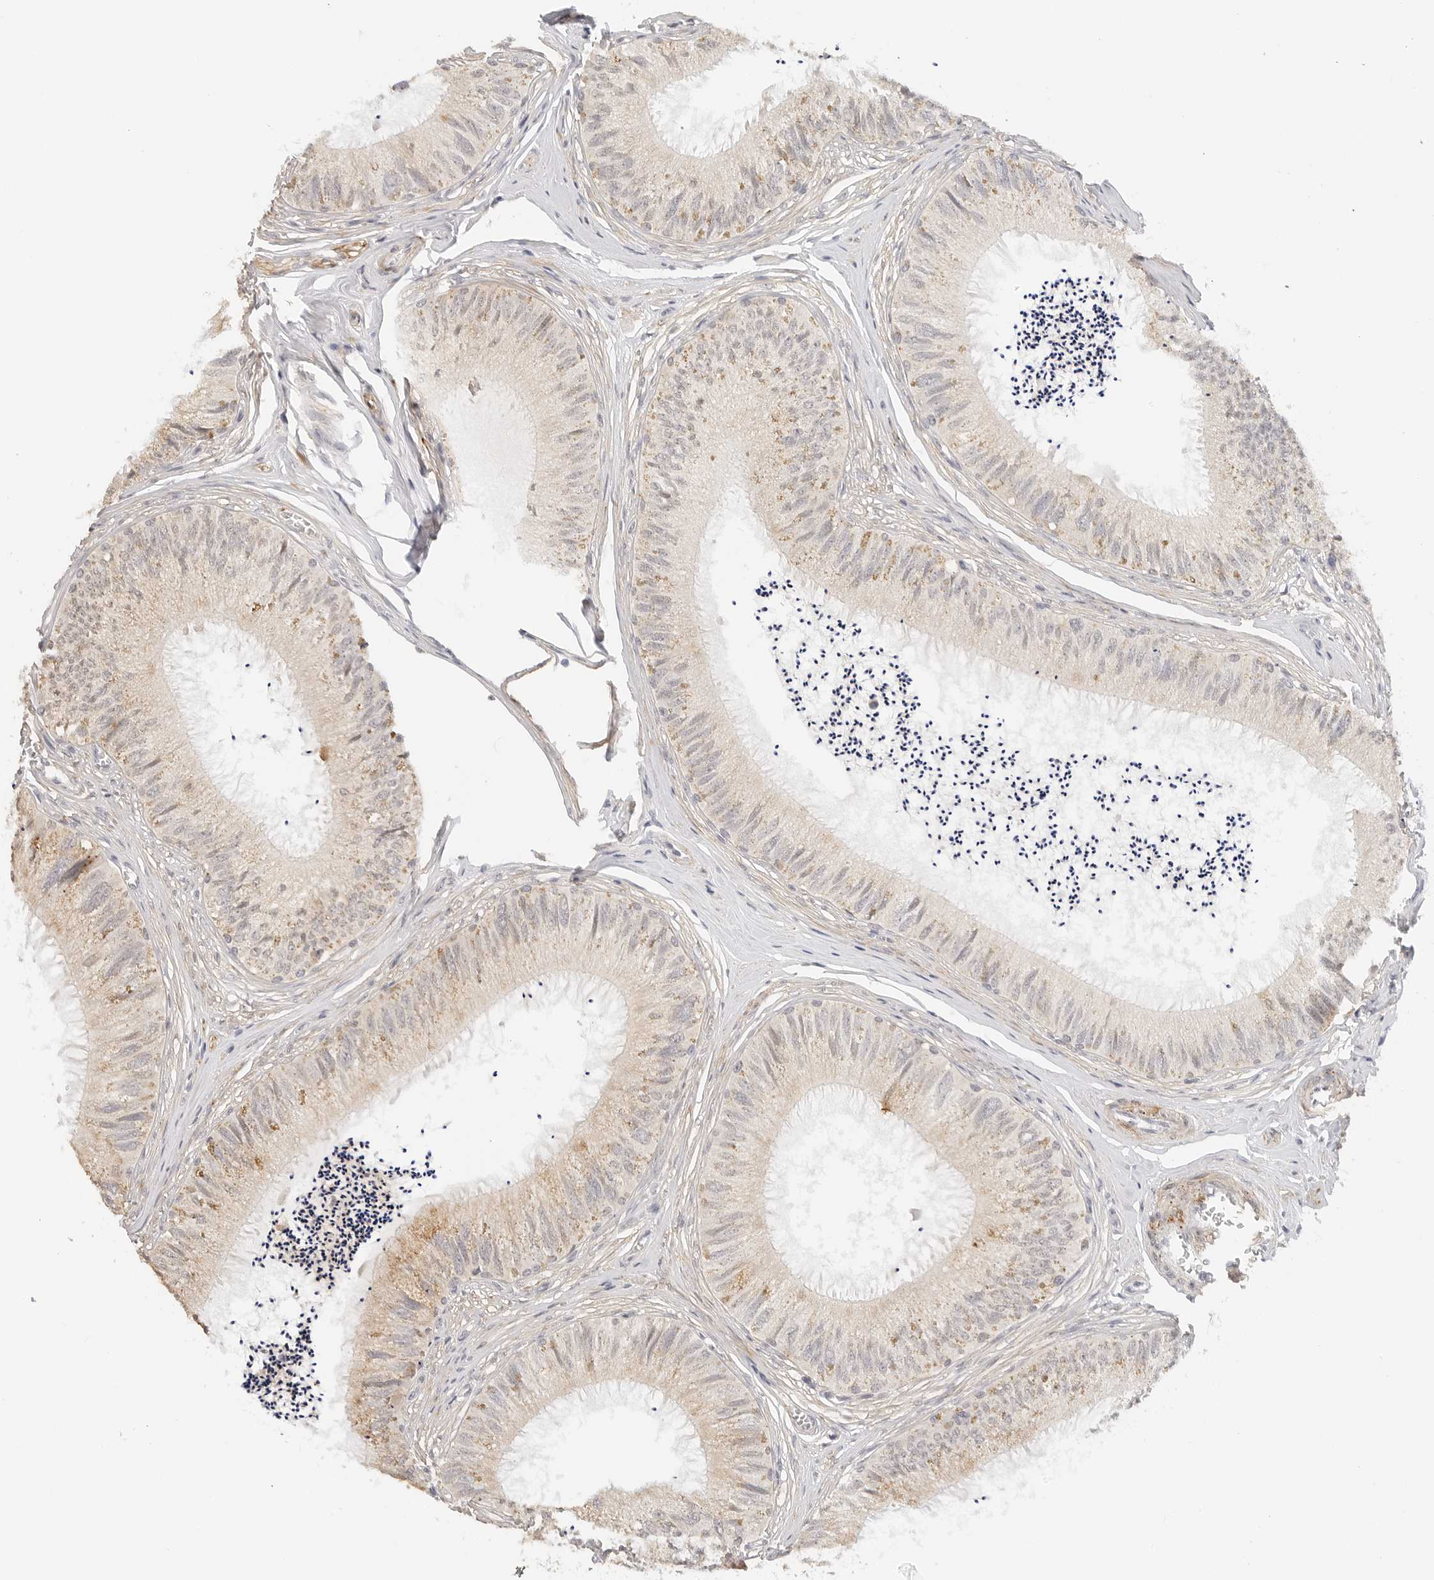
{"staining": {"intensity": "moderate", "quantity": "<25%", "location": "cytoplasmic/membranous"}, "tissue": "epididymis", "cell_type": "Glandular cells", "image_type": "normal", "snomed": [{"axis": "morphology", "description": "Normal tissue, NOS"}, {"axis": "topography", "description": "Epididymis"}], "caption": "Immunohistochemistry photomicrograph of benign epididymis: human epididymis stained using immunohistochemistry (IHC) displays low levels of moderate protein expression localized specifically in the cytoplasmic/membranous of glandular cells, appearing as a cytoplasmic/membranous brown color.", "gene": "PCDH19", "patient": {"sex": "male", "age": 79}}